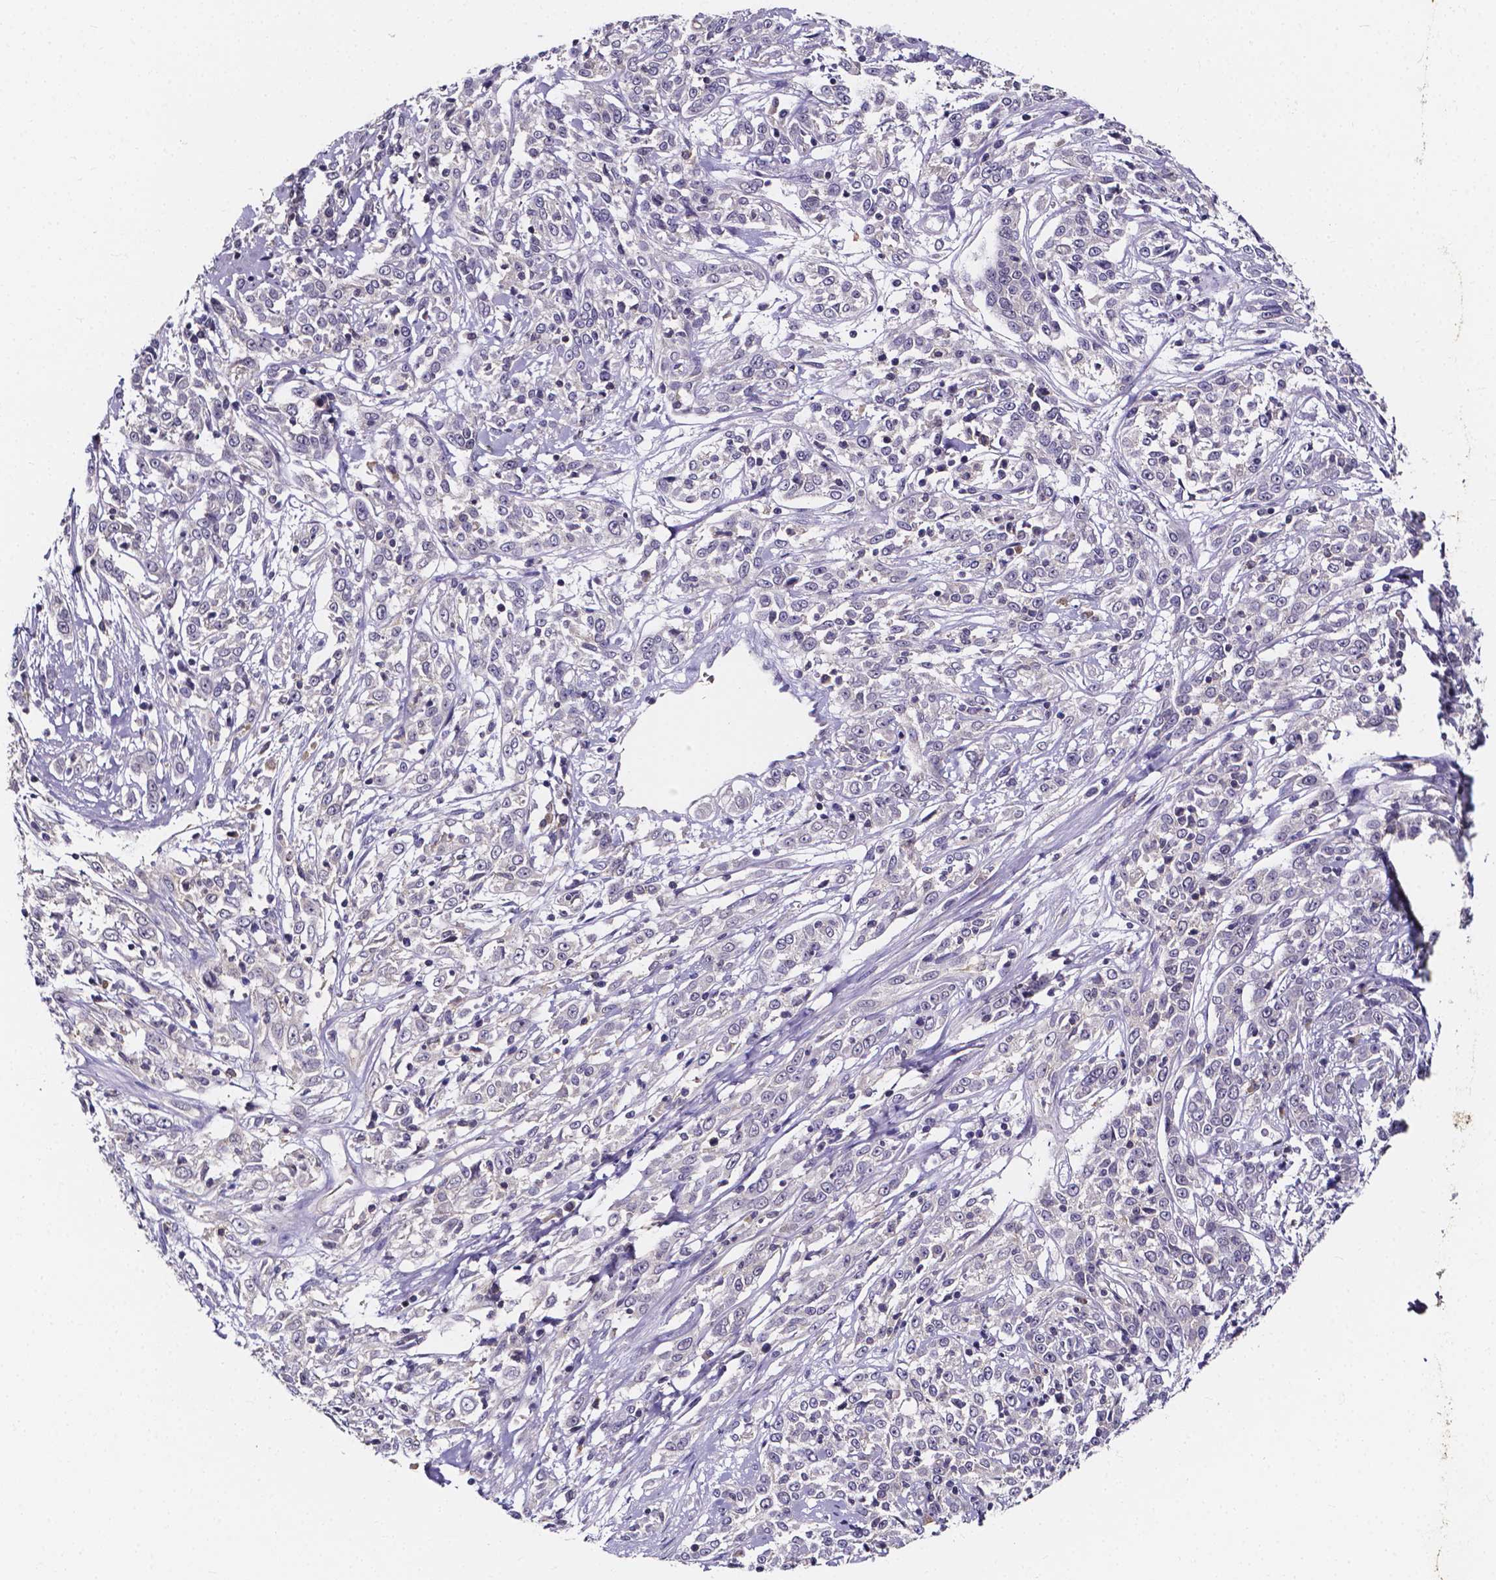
{"staining": {"intensity": "negative", "quantity": "none", "location": "none"}, "tissue": "cervical cancer", "cell_type": "Tumor cells", "image_type": "cancer", "snomed": [{"axis": "morphology", "description": "Adenocarcinoma, NOS"}, {"axis": "topography", "description": "Cervix"}], "caption": "This image is of cervical cancer stained with immunohistochemistry (IHC) to label a protein in brown with the nuclei are counter-stained blue. There is no expression in tumor cells.", "gene": "SPOCD1", "patient": {"sex": "female", "age": 40}}